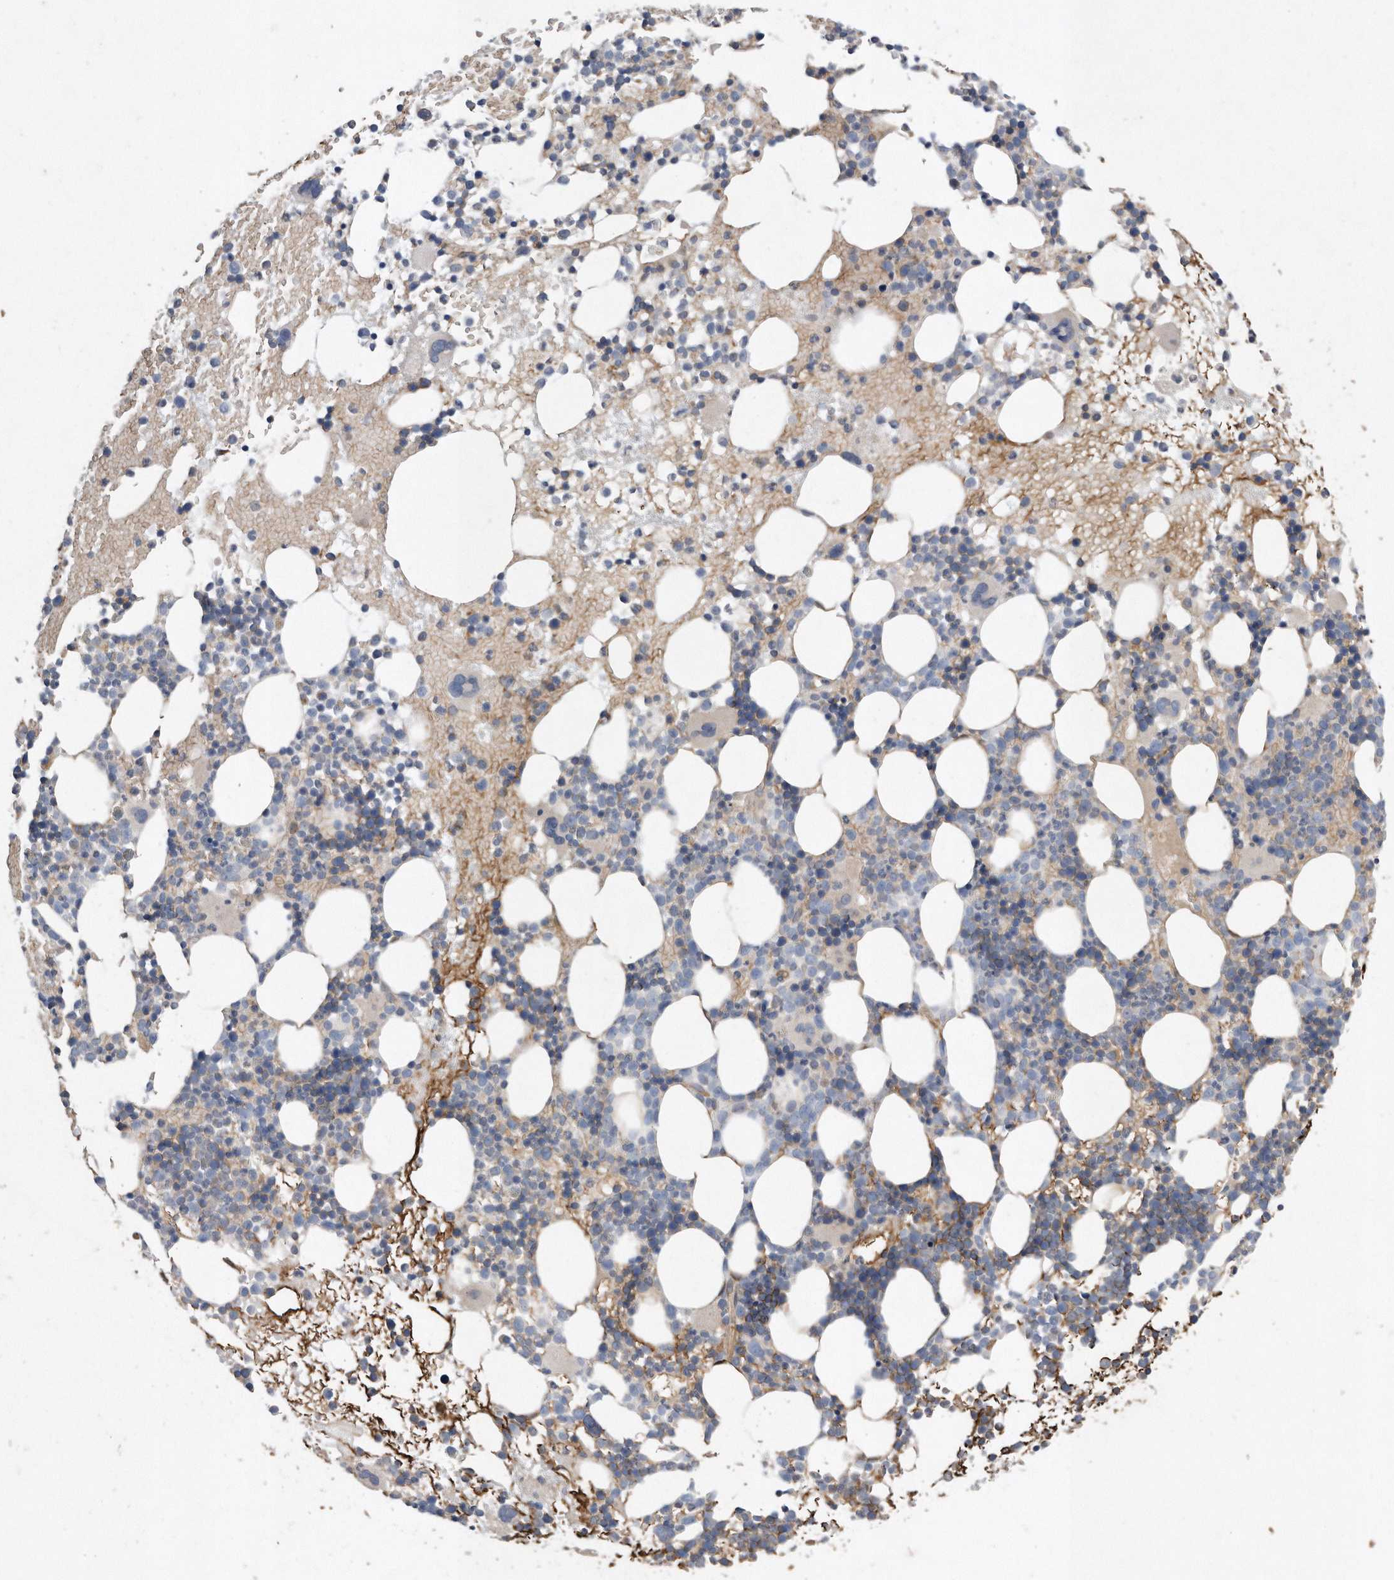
{"staining": {"intensity": "weak", "quantity": "<25%", "location": "cytoplasmic/membranous"}, "tissue": "bone marrow", "cell_type": "Hematopoietic cells", "image_type": "normal", "snomed": [{"axis": "morphology", "description": "Normal tissue, NOS"}, {"axis": "topography", "description": "Bone marrow"}], "caption": "An immunohistochemistry (IHC) histopathology image of unremarkable bone marrow is shown. There is no staining in hematopoietic cells of bone marrow.", "gene": "PON2", "patient": {"sex": "female", "age": 57}}